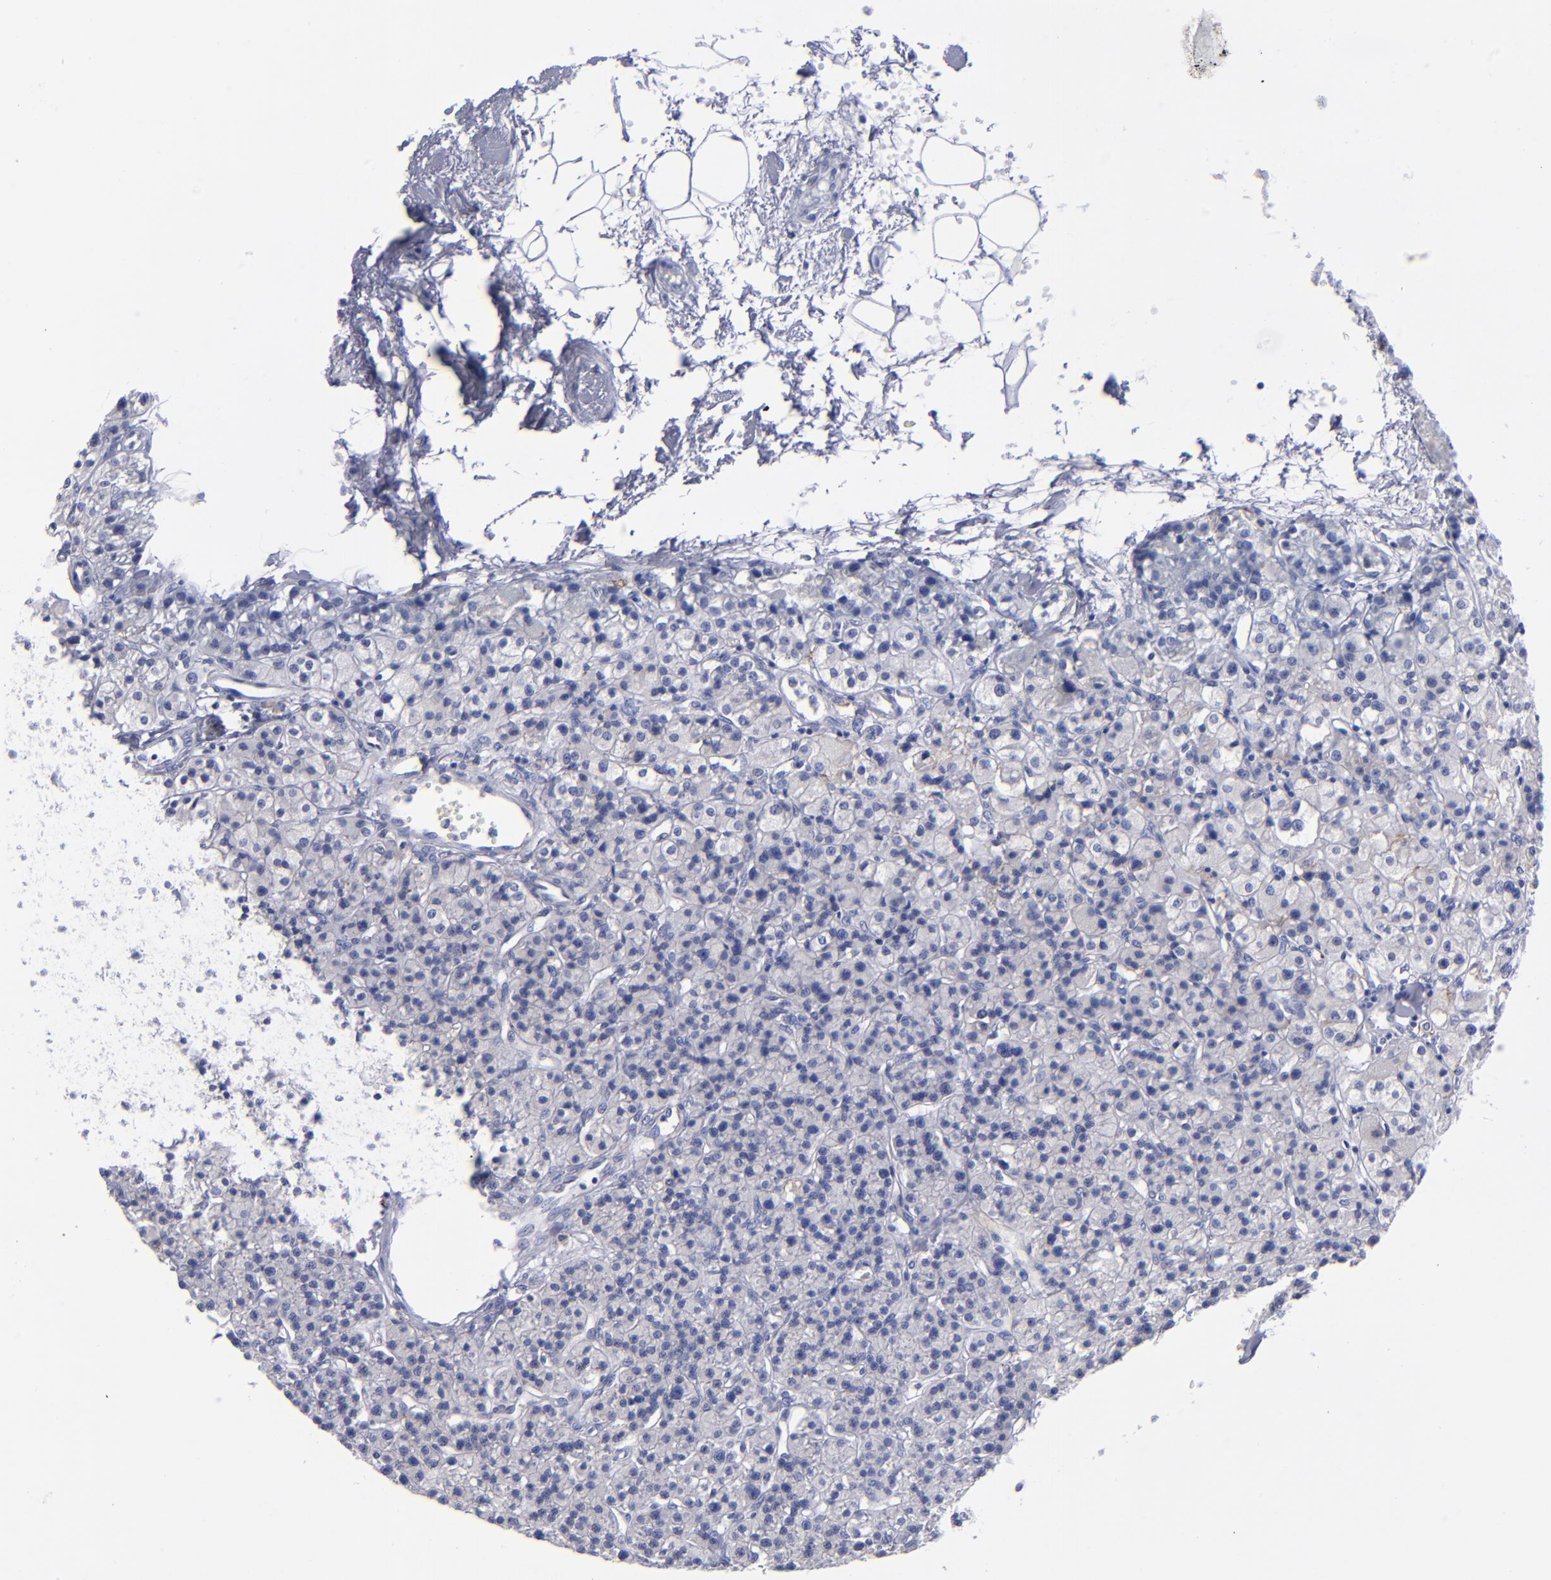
{"staining": {"intensity": "negative", "quantity": "none", "location": "none"}, "tissue": "parathyroid gland", "cell_type": "Glandular cells", "image_type": "normal", "snomed": [{"axis": "morphology", "description": "Normal tissue, NOS"}, {"axis": "topography", "description": "Parathyroid gland"}], "caption": "High magnification brightfield microscopy of unremarkable parathyroid gland stained with DAB (3,3'-diaminobenzidine) (brown) and counterstained with hematoxylin (blue): glandular cells show no significant positivity. (Immunohistochemistry (ihc), brightfield microscopy, high magnification).", "gene": "MFGE8", "patient": {"sex": "female", "age": 58}}